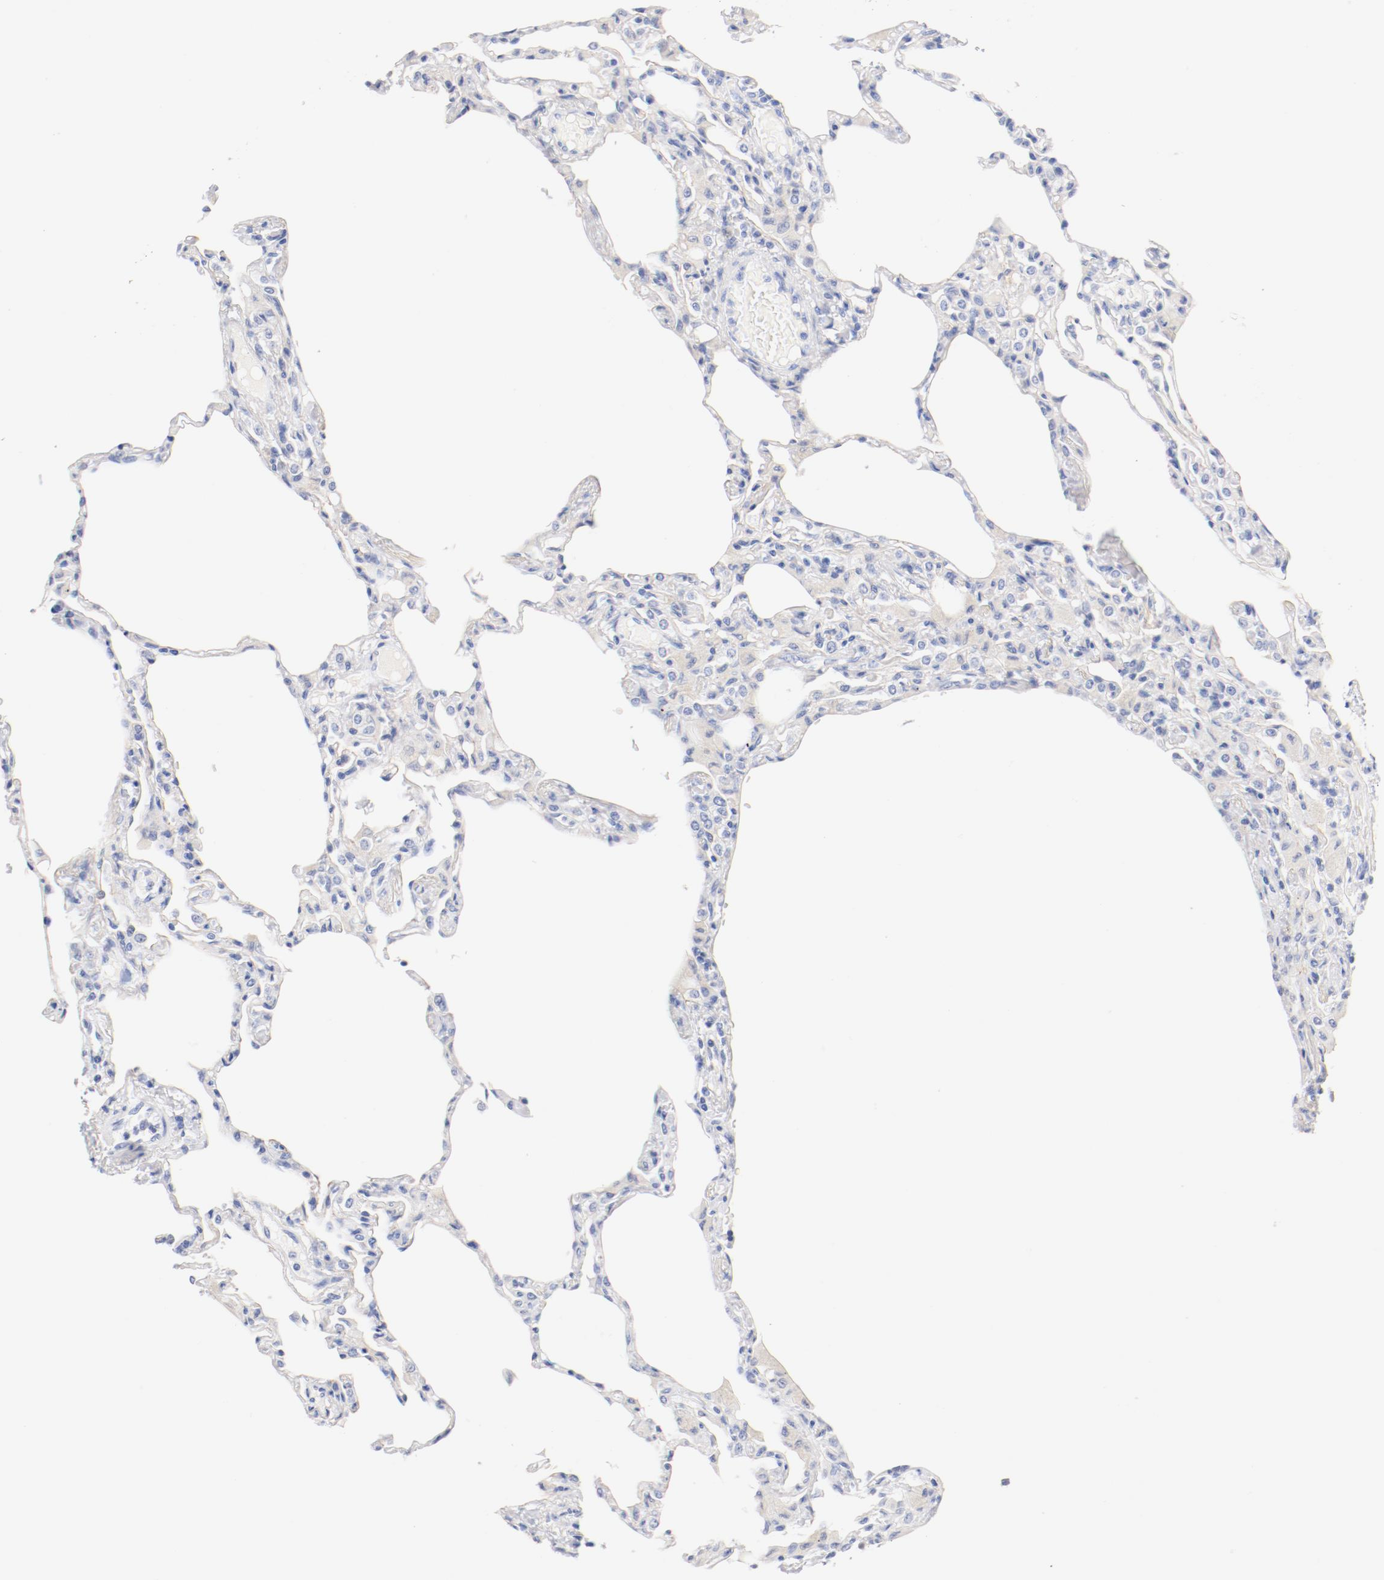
{"staining": {"intensity": "negative", "quantity": "none", "location": "none"}, "tissue": "lung", "cell_type": "Alveolar cells", "image_type": "normal", "snomed": [{"axis": "morphology", "description": "Normal tissue, NOS"}, {"axis": "topography", "description": "Lung"}], "caption": "DAB (3,3'-diaminobenzidine) immunohistochemical staining of unremarkable lung shows no significant expression in alveolar cells. (Stains: DAB IHC with hematoxylin counter stain, Microscopy: brightfield microscopy at high magnification).", "gene": "HOMER1", "patient": {"sex": "female", "age": 49}}